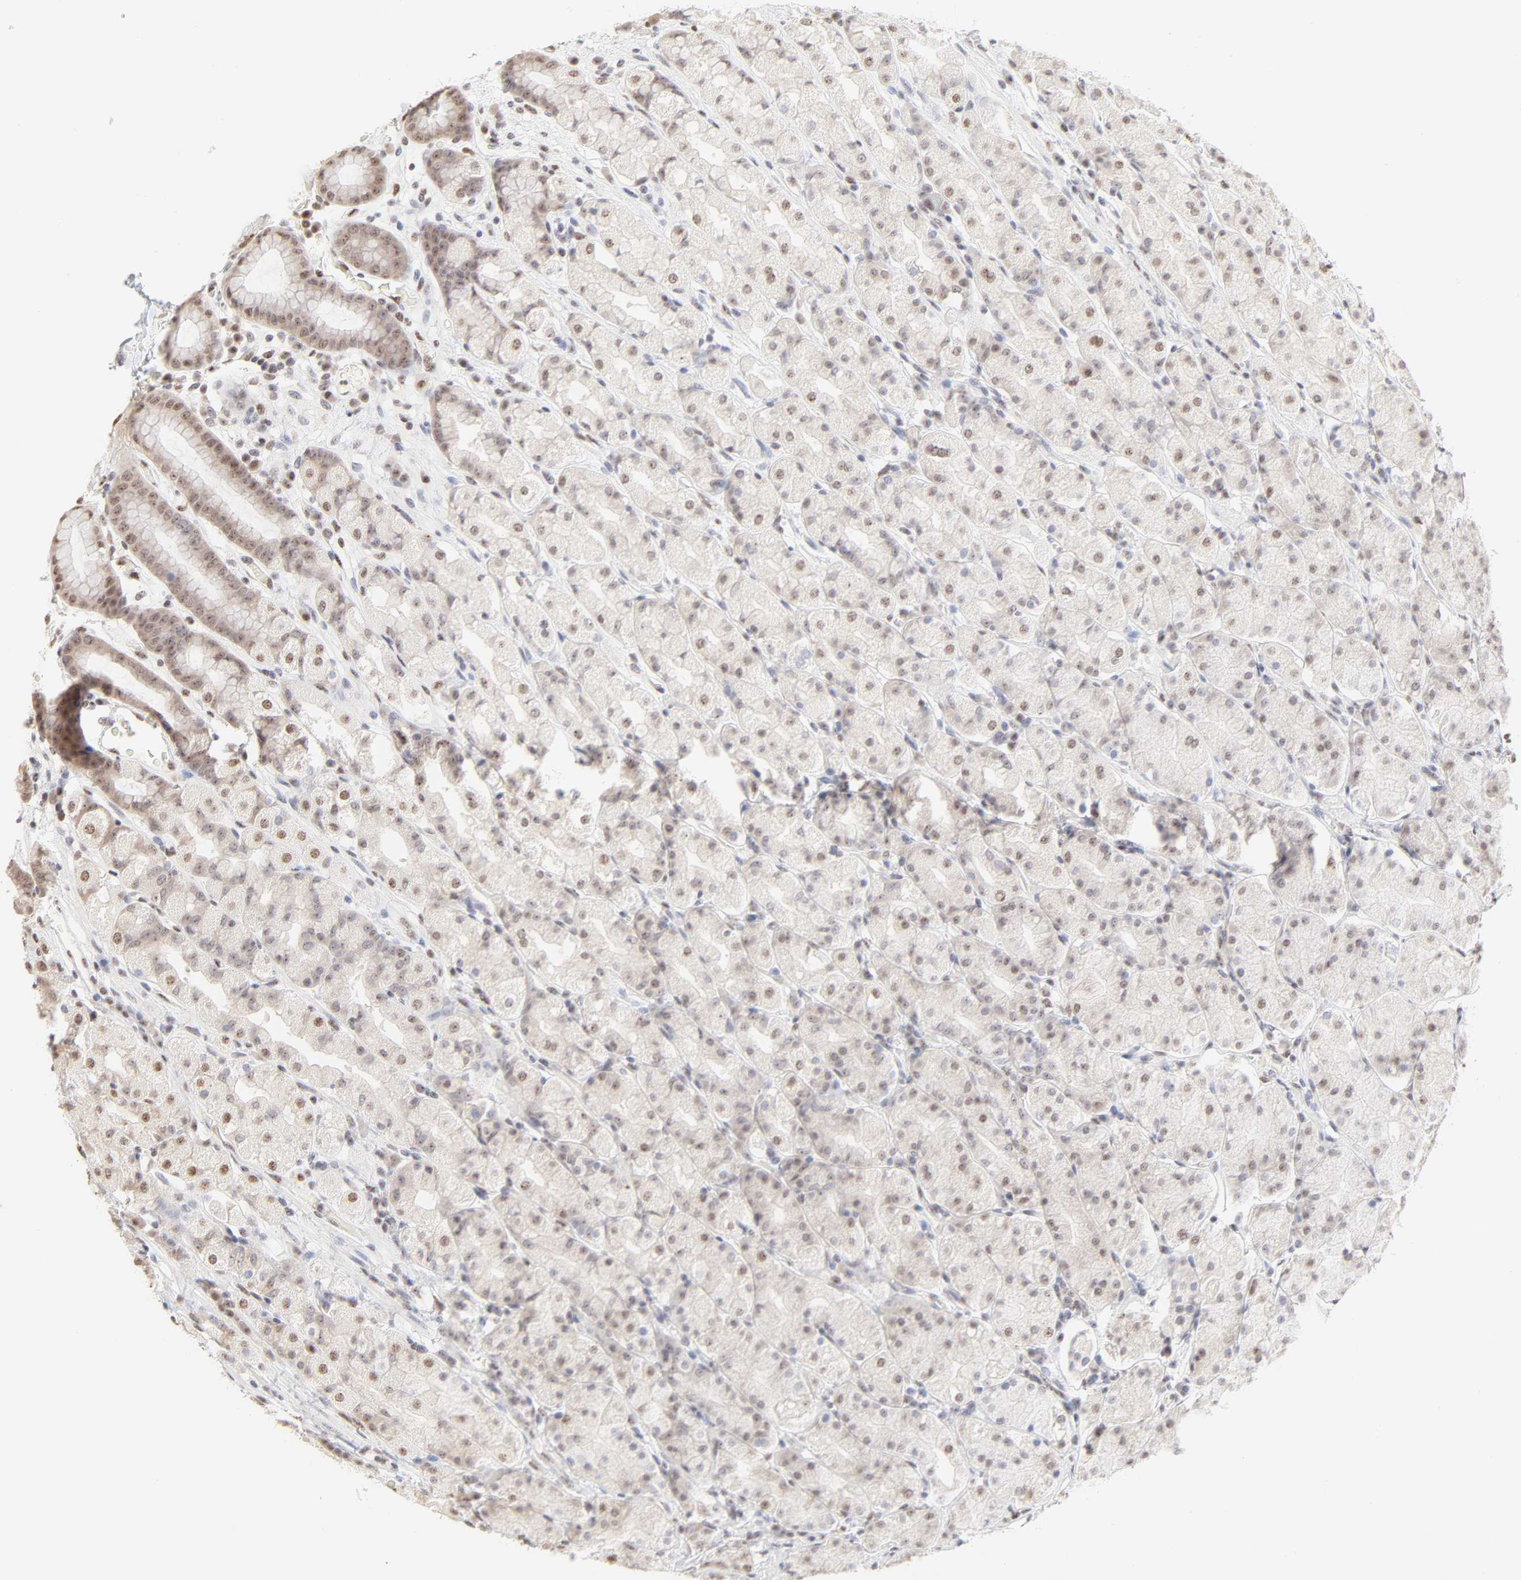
{"staining": {"intensity": "weak", "quantity": "25%-75%", "location": "nuclear"}, "tissue": "stomach", "cell_type": "Glandular cells", "image_type": "normal", "snomed": [{"axis": "morphology", "description": "Normal tissue, NOS"}, {"axis": "topography", "description": "Stomach, upper"}], "caption": "A high-resolution micrograph shows IHC staining of unremarkable stomach, which exhibits weak nuclear positivity in approximately 25%-75% of glandular cells. Using DAB (3,3'-diaminobenzidine) (brown) and hematoxylin (blue) stains, captured at high magnification using brightfield microscopy.", "gene": "NFIL3", "patient": {"sex": "male", "age": 68}}